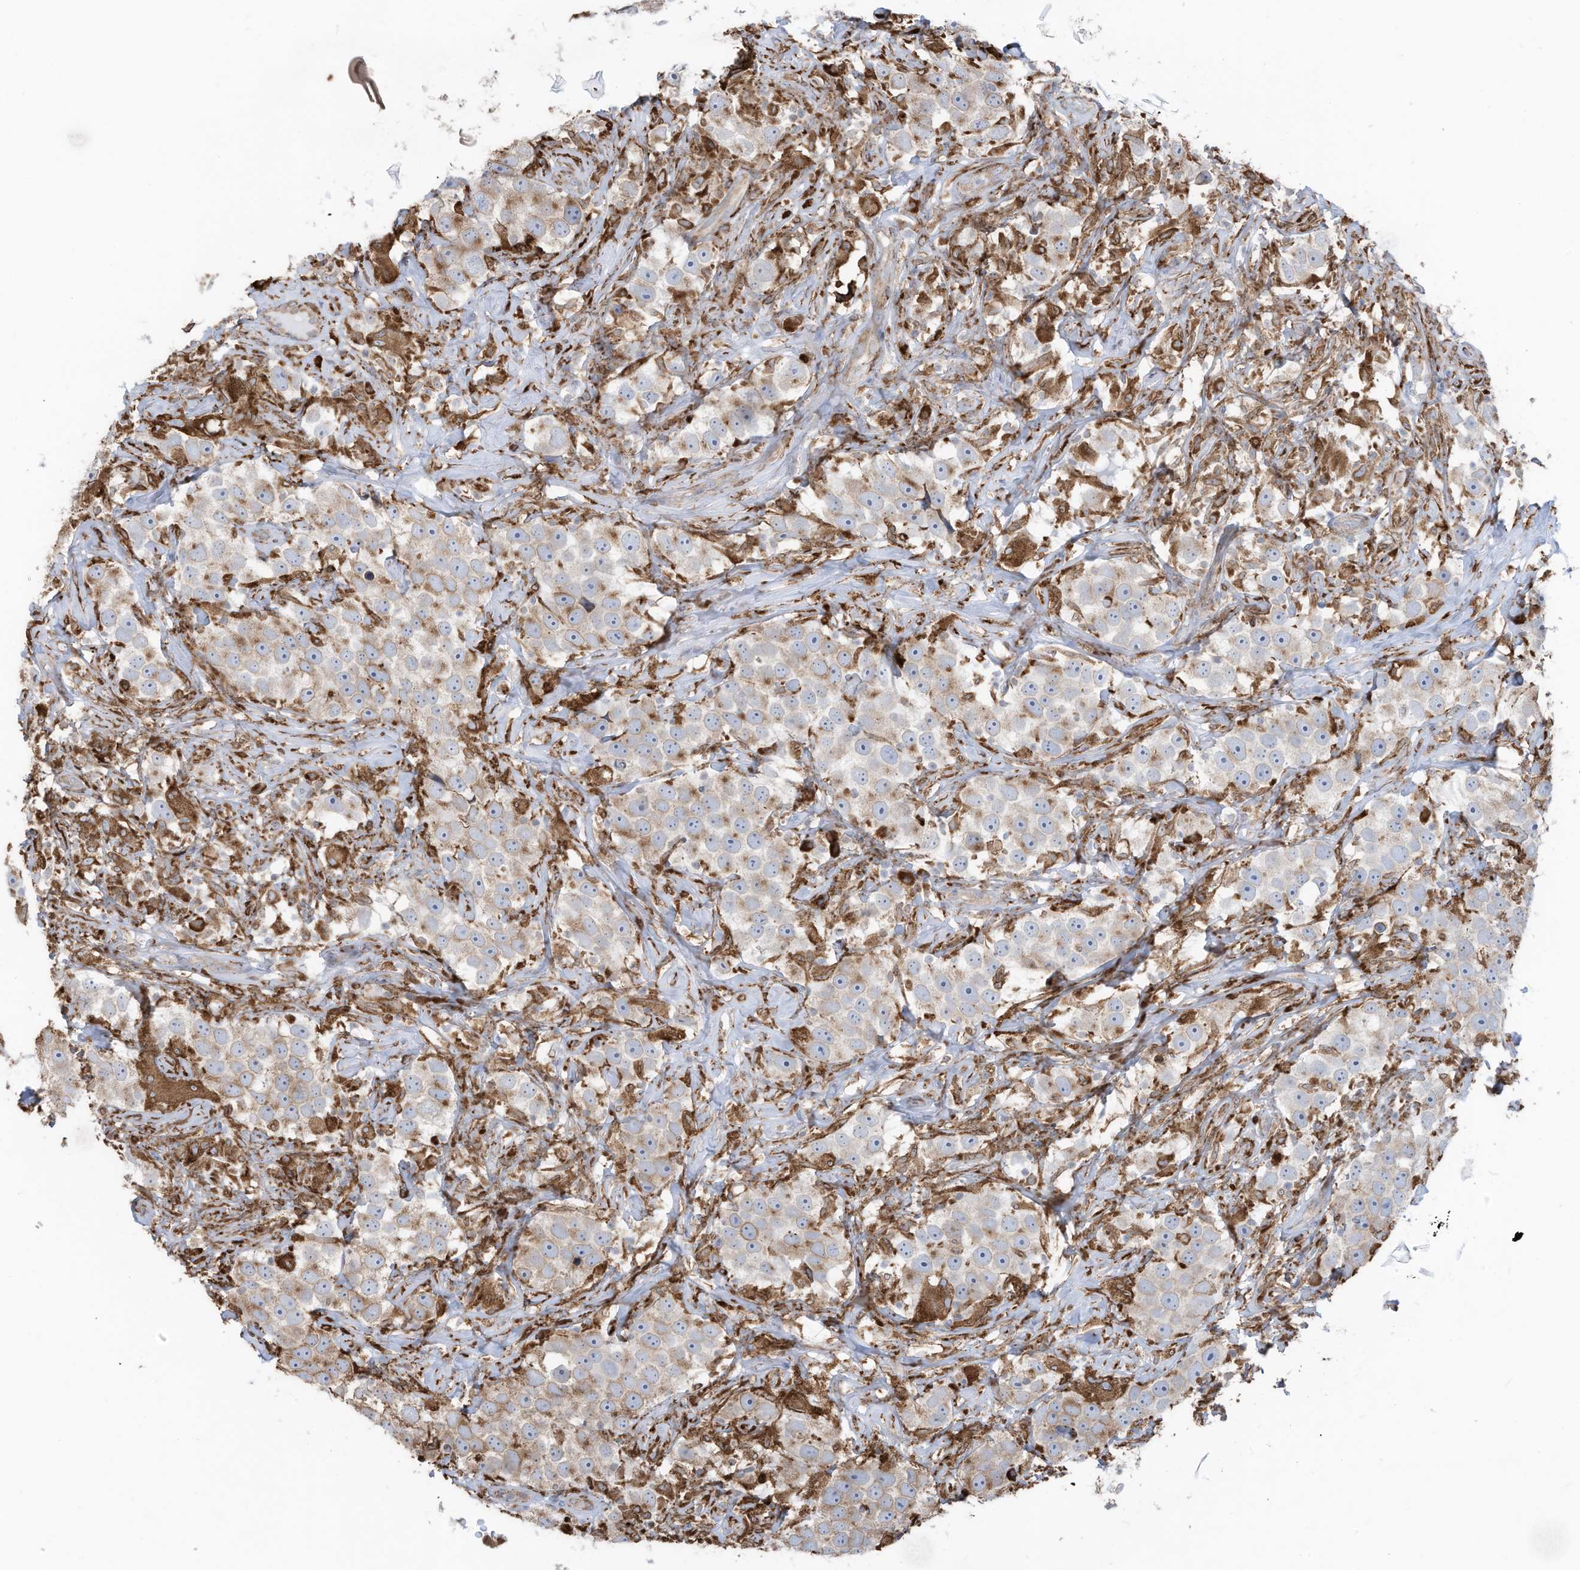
{"staining": {"intensity": "moderate", "quantity": "<25%", "location": "cytoplasmic/membranous"}, "tissue": "testis cancer", "cell_type": "Tumor cells", "image_type": "cancer", "snomed": [{"axis": "morphology", "description": "Seminoma, NOS"}, {"axis": "topography", "description": "Testis"}], "caption": "Approximately <25% of tumor cells in human testis cancer display moderate cytoplasmic/membranous protein staining as visualized by brown immunohistochemical staining.", "gene": "ZNF354C", "patient": {"sex": "male", "age": 49}}